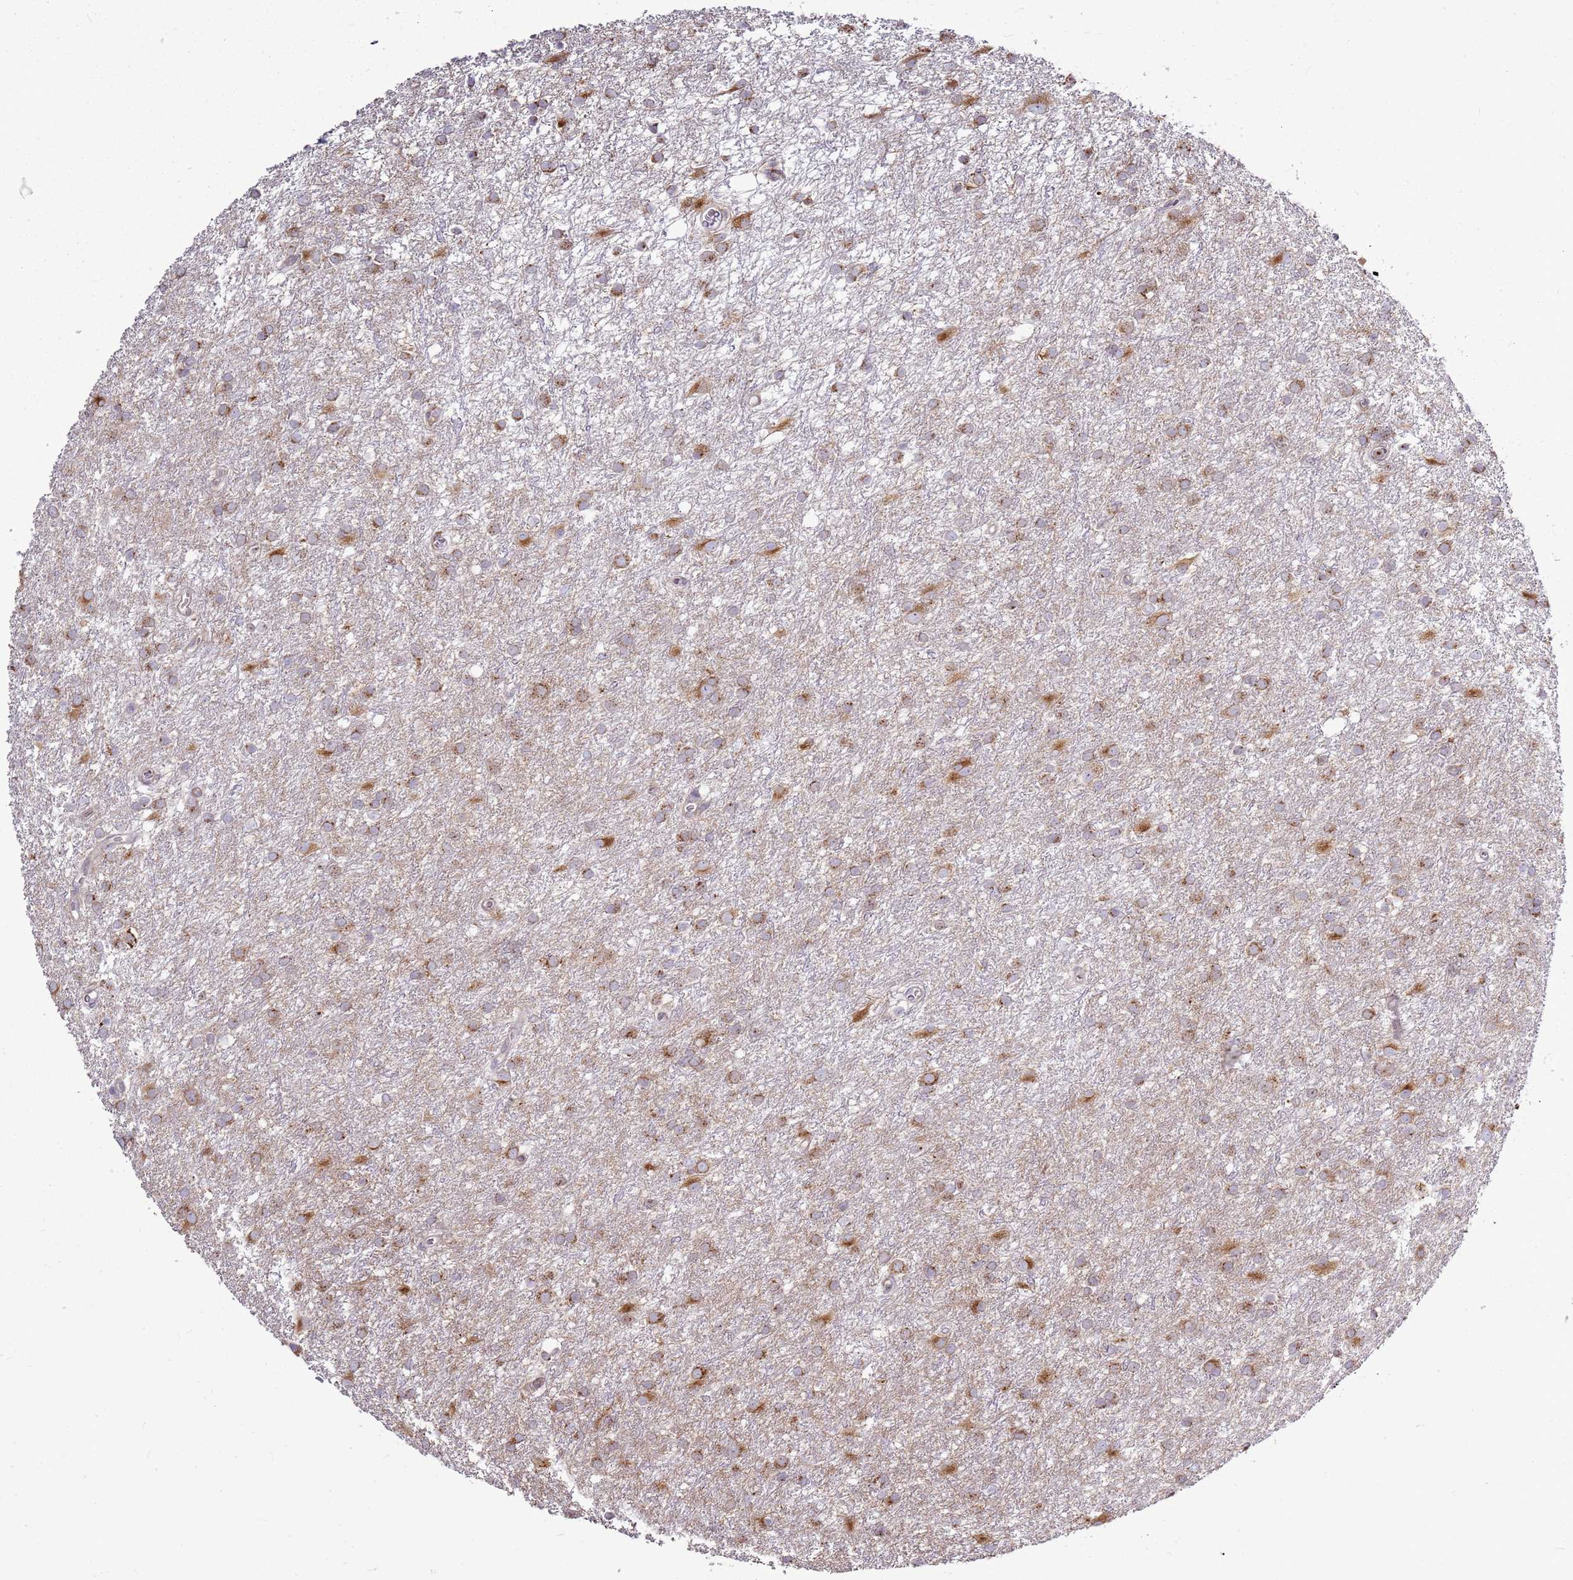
{"staining": {"intensity": "strong", "quantity": "25%-75%", "location": "cytoplasmic/membranous"}, "tissue": "glioma", "cell_type": "Tumor cells", "image_type": "cancer", "snomed": [{"axis": "morphology", "description": "Glioma, malignant, High grade"}, {"axis": "topography", "description": "Brain"}], "caption": "Immunohistochemistry (IHC) image of neoplastic tissue: glioma stained using immunohistochemistry (IHC) demonstrates high levels of strong protein expression localized specifically in the cytoplasmic/membranous of tumor cells, appearing as a cytoplasmic/membranous brown color.", "gene": "TMED10", "patient": {"sex": "female", "age": 50}}